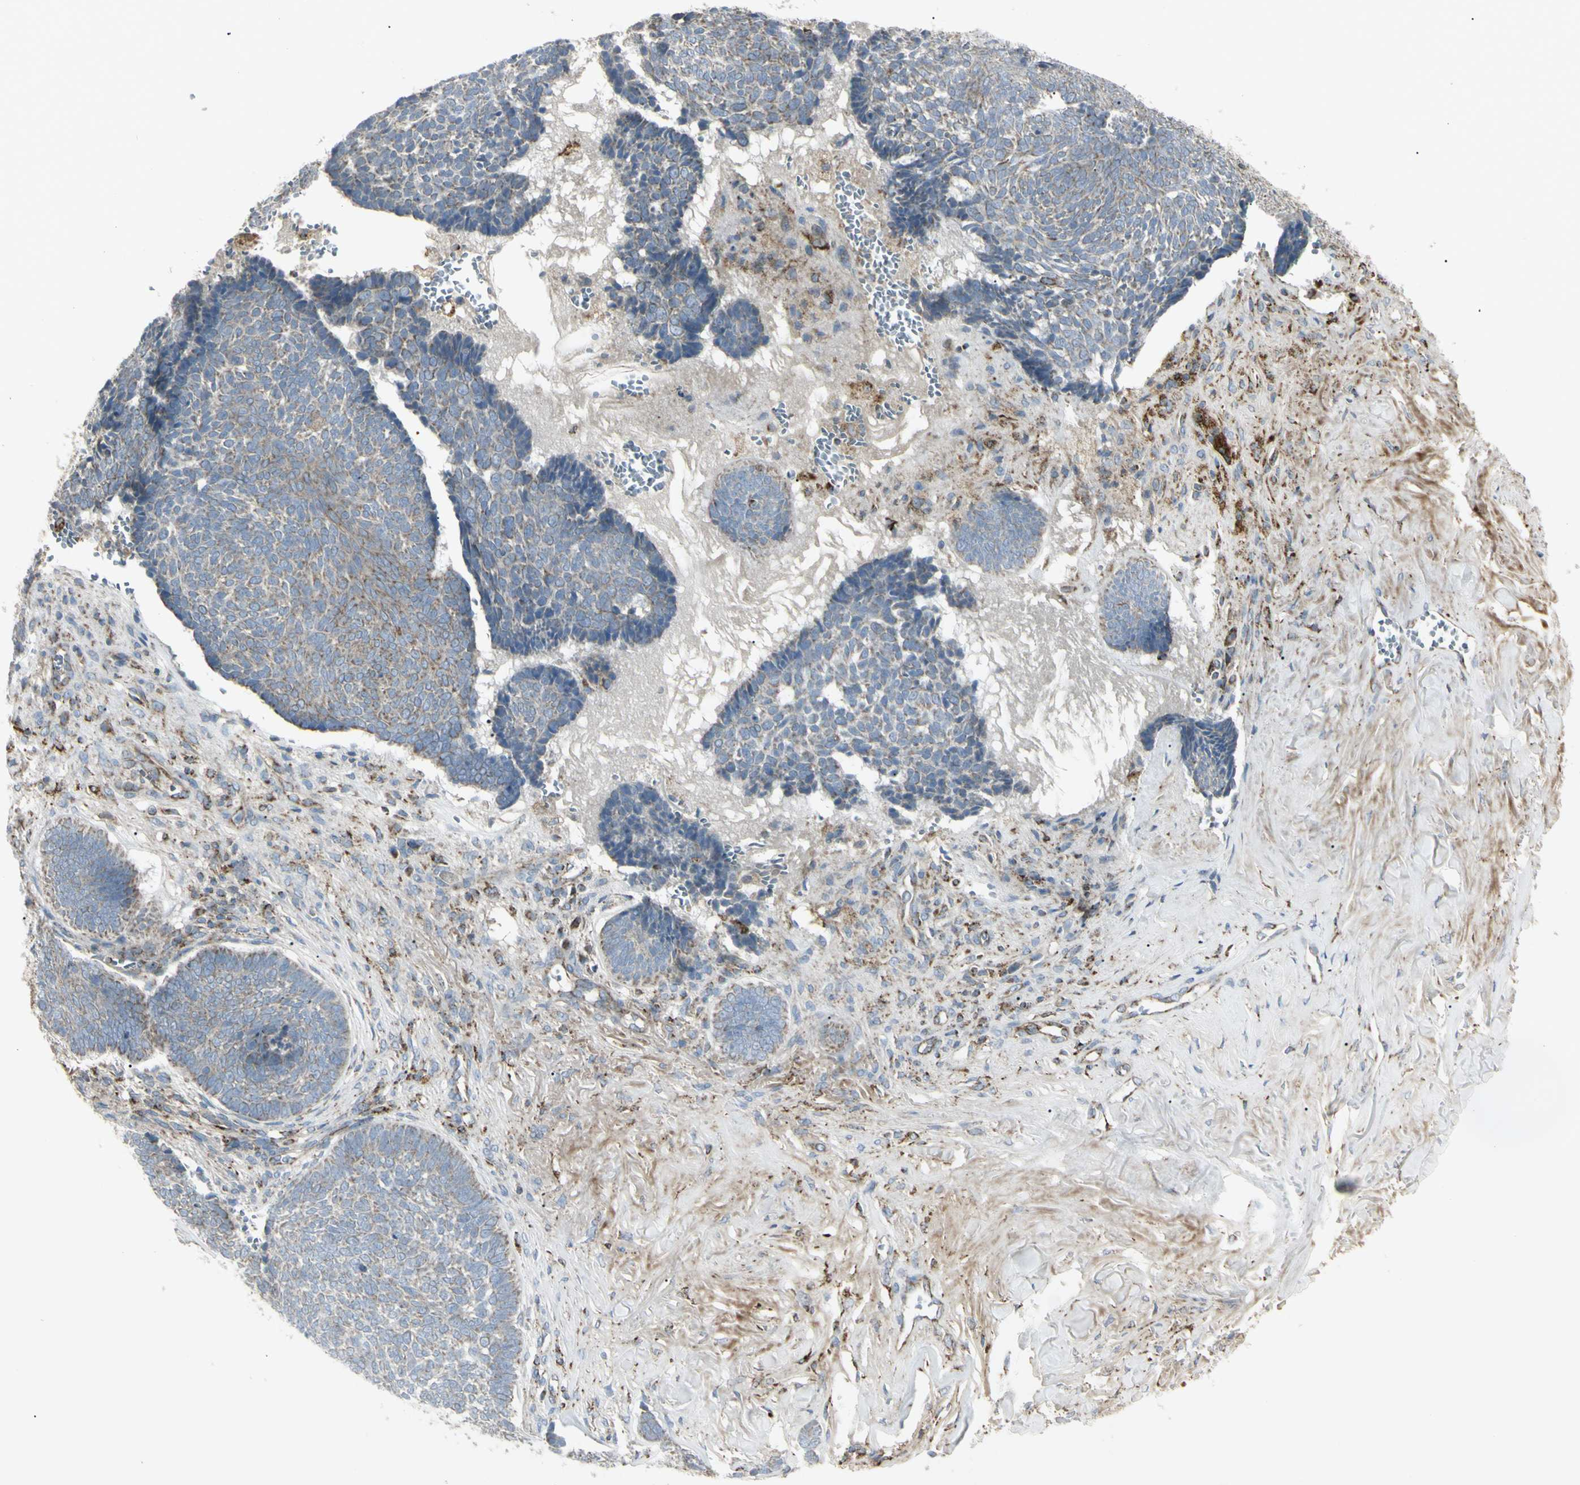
{"staining": {"intensity": "moderate", "quantity": "25%-75%", "location": "cytoplasmic/membranous"}, "tissue": "skin cancer", "cell_type": "Tumor cells", "image_type": "cancer", "snomed": [{"axis": "morphology", "description": "Basal cell carcinoma"}, {"axis": "topography", "description": "Skin"}], "caption": "Skin basal cell carcinoma tissue shows moderate cytoplasmic/membranous staining in approximately 25%-75% of tumor cells, visualized by immunohistochemistry. (Brightfield microscopy of DAB IHC at high magnification).", "gene": "CYB5R1", "patient": {"sex": "male", "age": 84}}